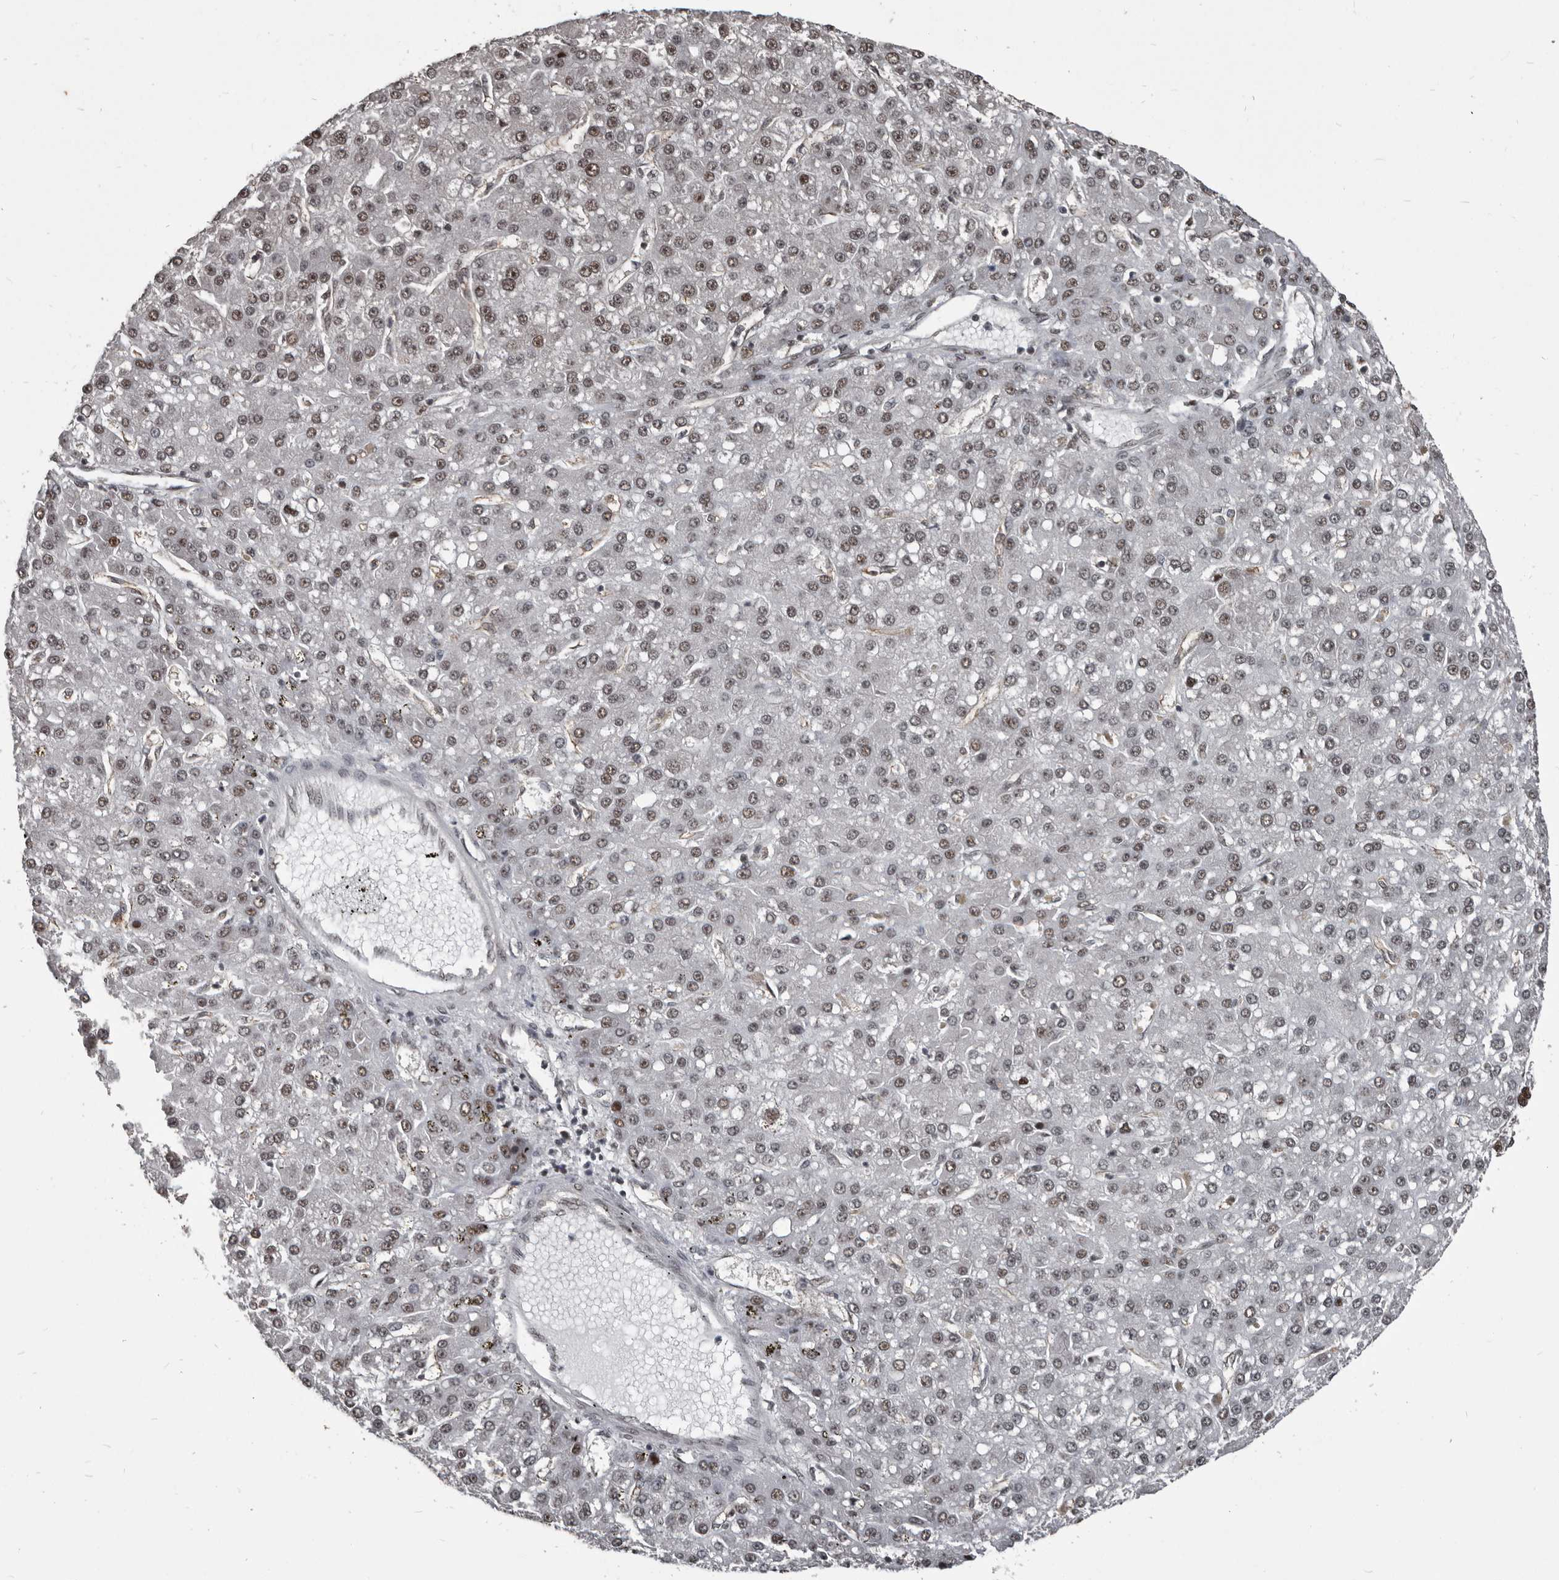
{"staining": {"intensity": "moderate", "quantity": "25%-75%", "location": "nuclear"}, "tissue": "liver cancer", "cell_type": "Tumor cells", "image_type": "cancer", "snomed": [{"axis": "morphology", "description": "Carcinoma, Hepatocellular, NOS"}, {"axis": "topography", "description": "Liver"}], "caption": "A medium amount of moderate nuclear positivity is present in about 25%-75% of tumor cells in liver cancer (hepatocellular carcinoma) tissue. (DAB = brown stain, brightfield microscopy at high magnification).", "gene": "CHD1L", "patient": {"sex": "male", "age": 67}}